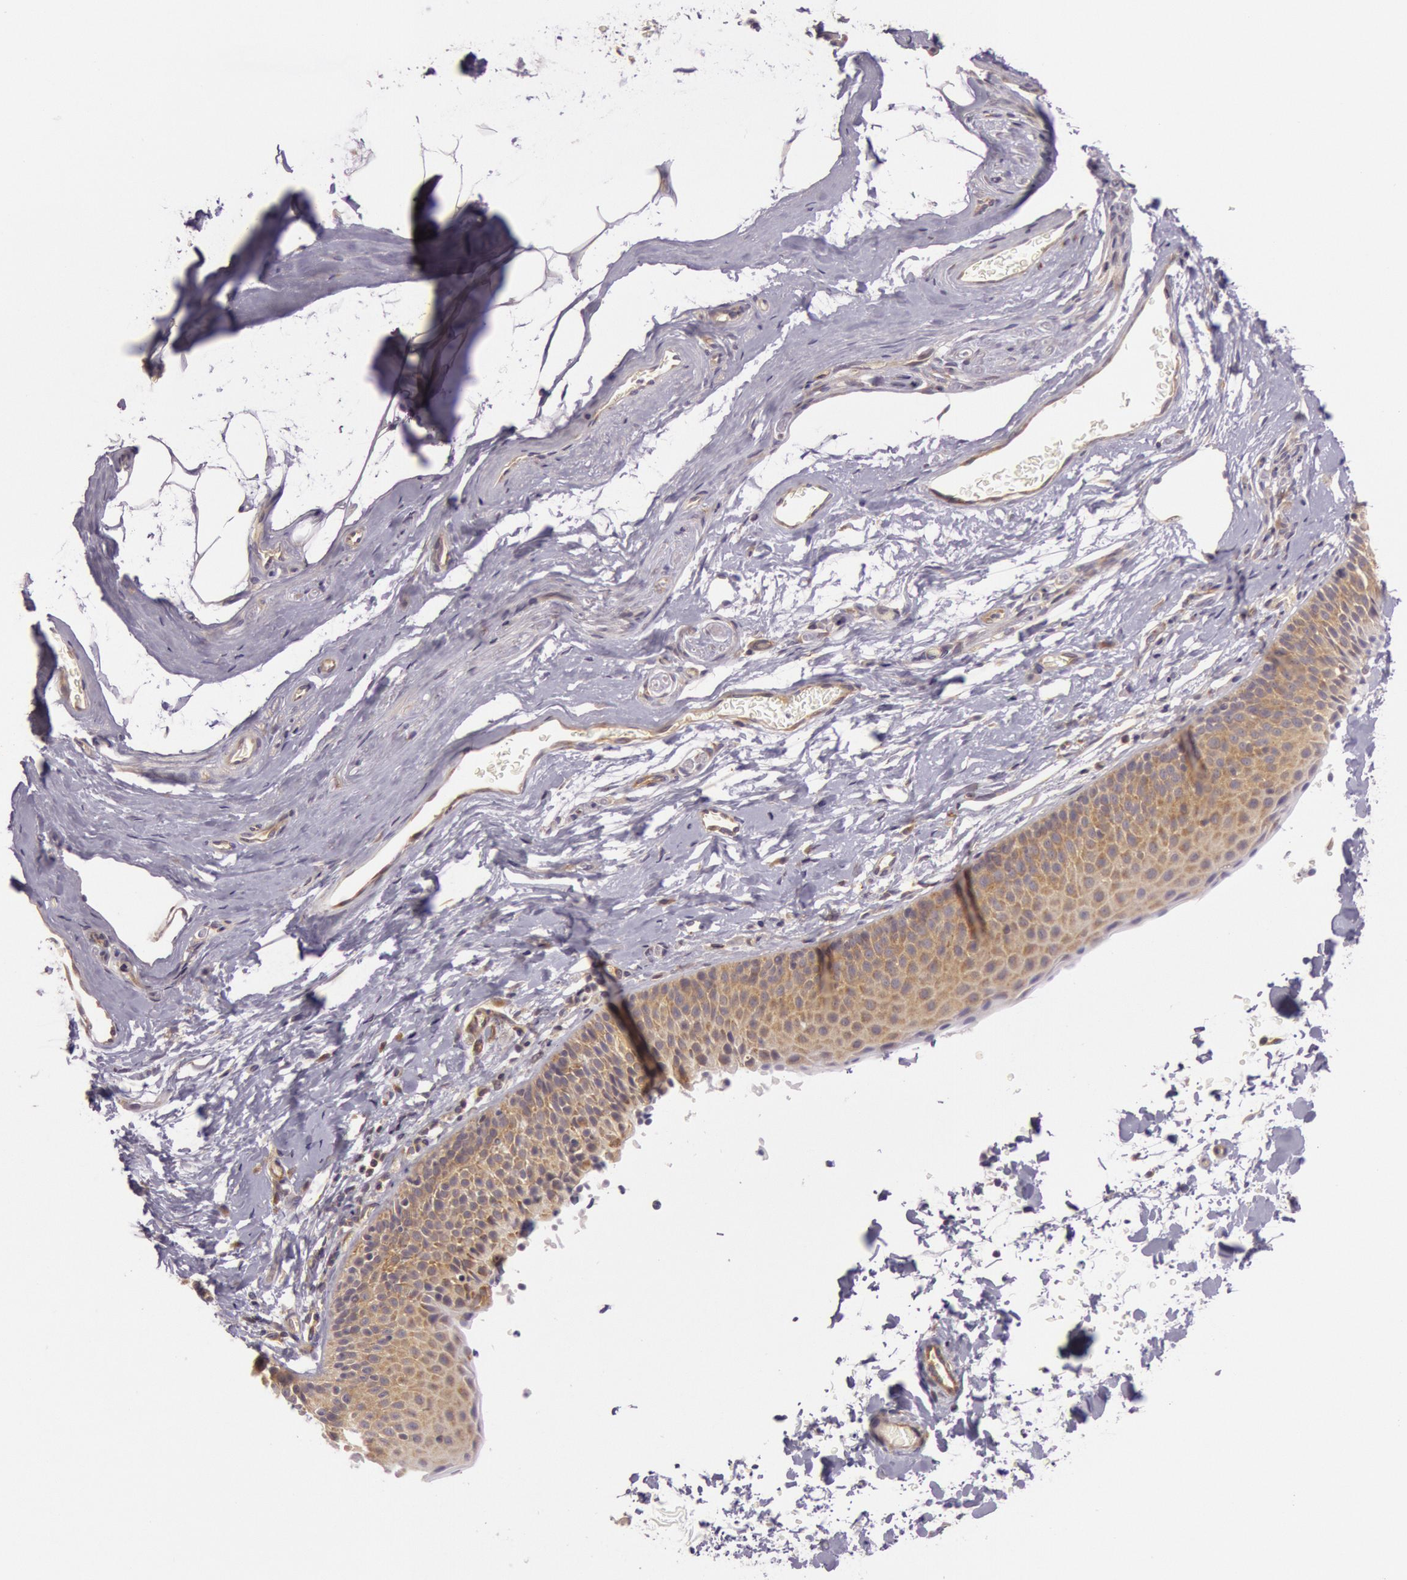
{"staining": {"intensity": "weak", "quantity": ">75%", "location": "cytoplasmic/membranous"}, "tissue": "nasopharynx", "cell_type": "Respiratory epithelial cells", "image_type": "normal", "snomed": [{"axis": "morphology", "description": "Normal tissue, NOS"}, {"axis": "morphology", "description": "Inflammation, NOS"}, {"axis": "morphology", "description": "Malignant melanoma, Metastatic site"}, {"axis": "topography", "description": "Nasopharynx"}], "caption": "Immunohistochemical staining of benign nasopharynx exhibits weak cytoplasmic/membranous protein staining in about >75% of respiratory epithelial cells.", "gene": "CHUK", "patient": {"sex": "female", "age": 55}}